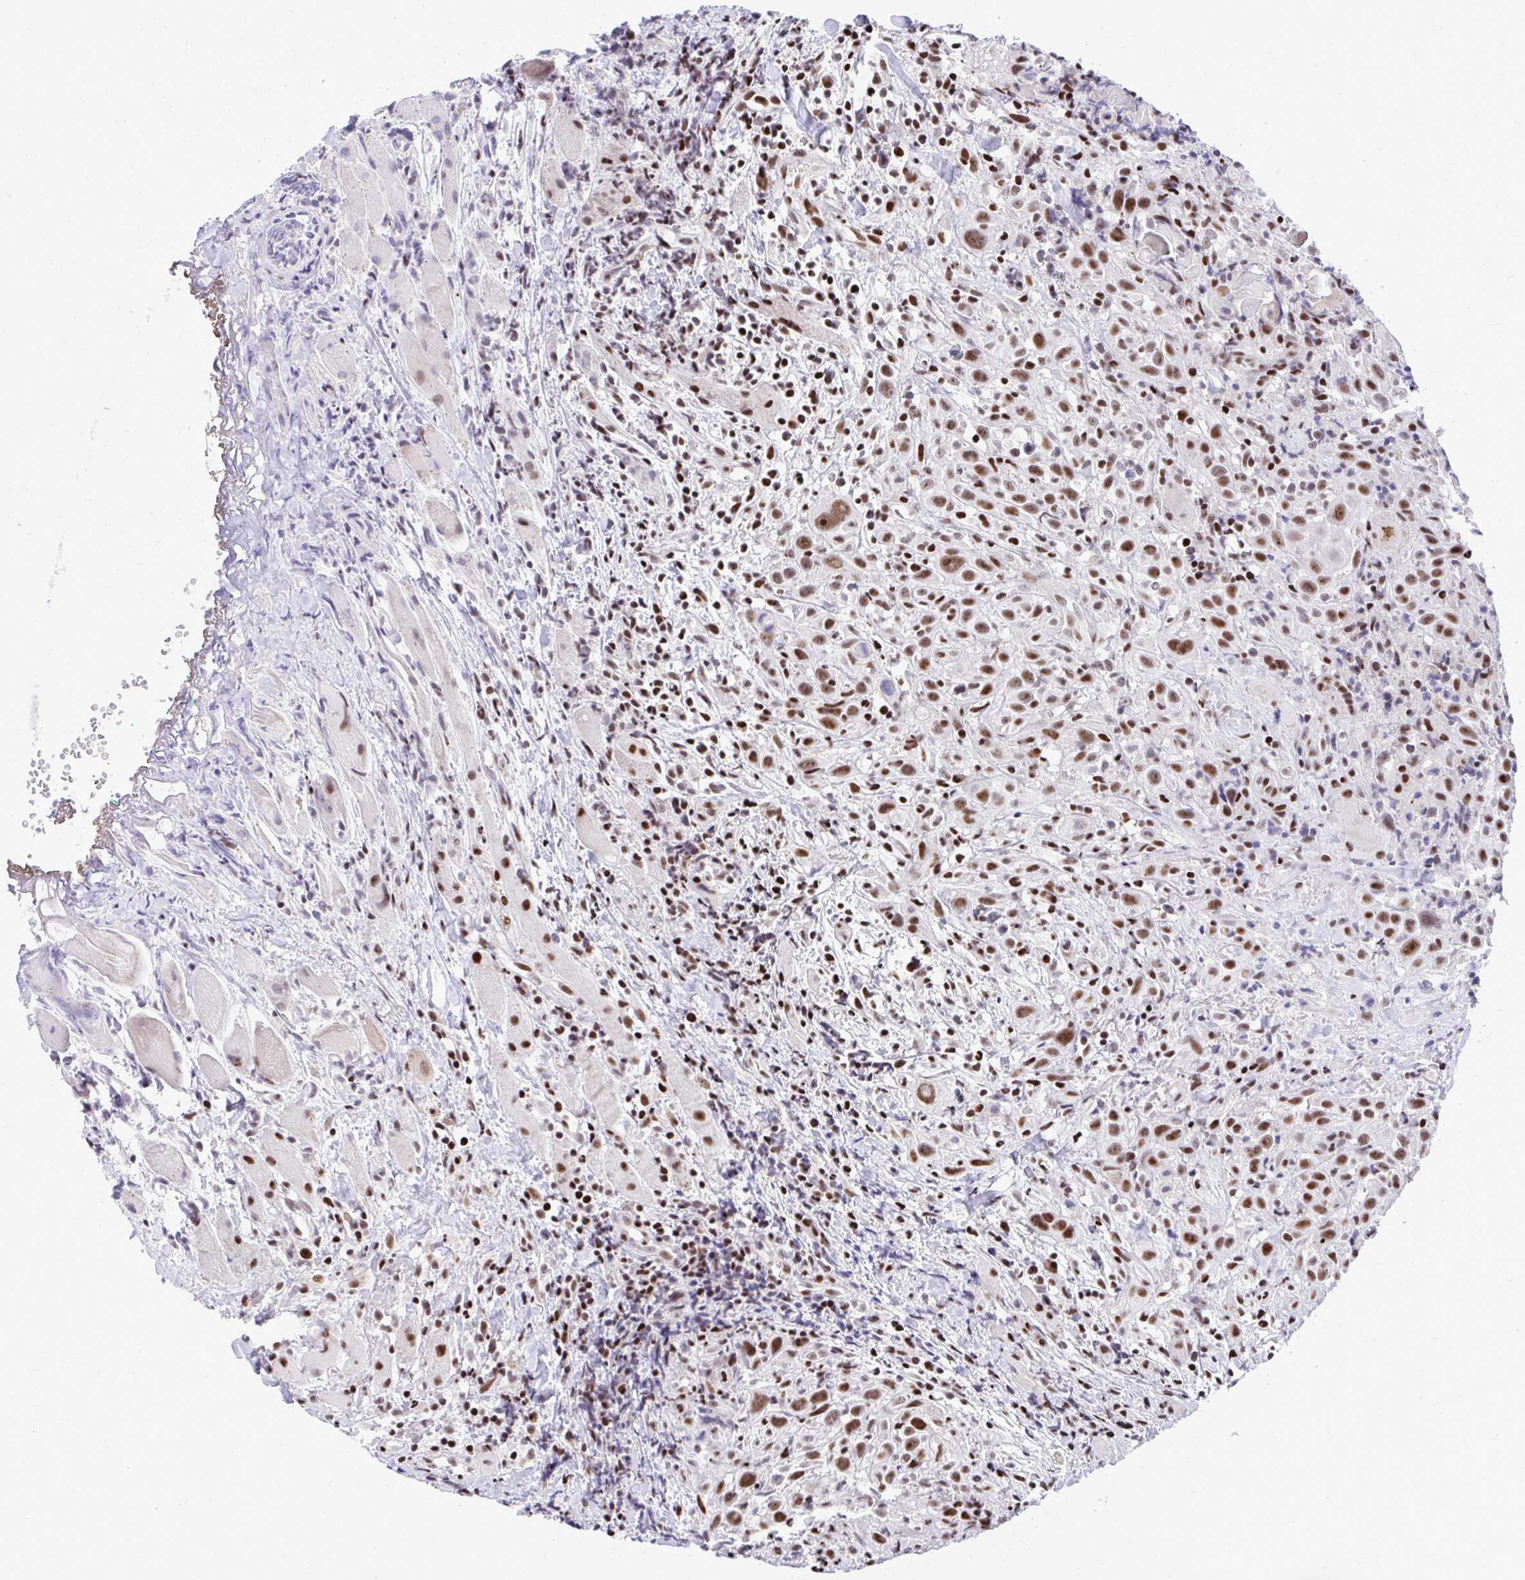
{"staining": {"intensity": "strong", "quantity": ">75%", "location": "nuclear"}, "tissue": "head and neck cancer", "cell_type": "Tumor cells", "image_type": "cancer", "snomed": [{"axis": "morphology", "description": "Squamous cell carcinoma, NOS"}, {"axis": "topography", "description": "Head-Neck"}], "caption": "Protein staining reveals strong nuclear expression in about >75% of tumor cells in head and neck cancer.", "gene": "C14orf39", "patient": {"sex": "female", "age": 95}}